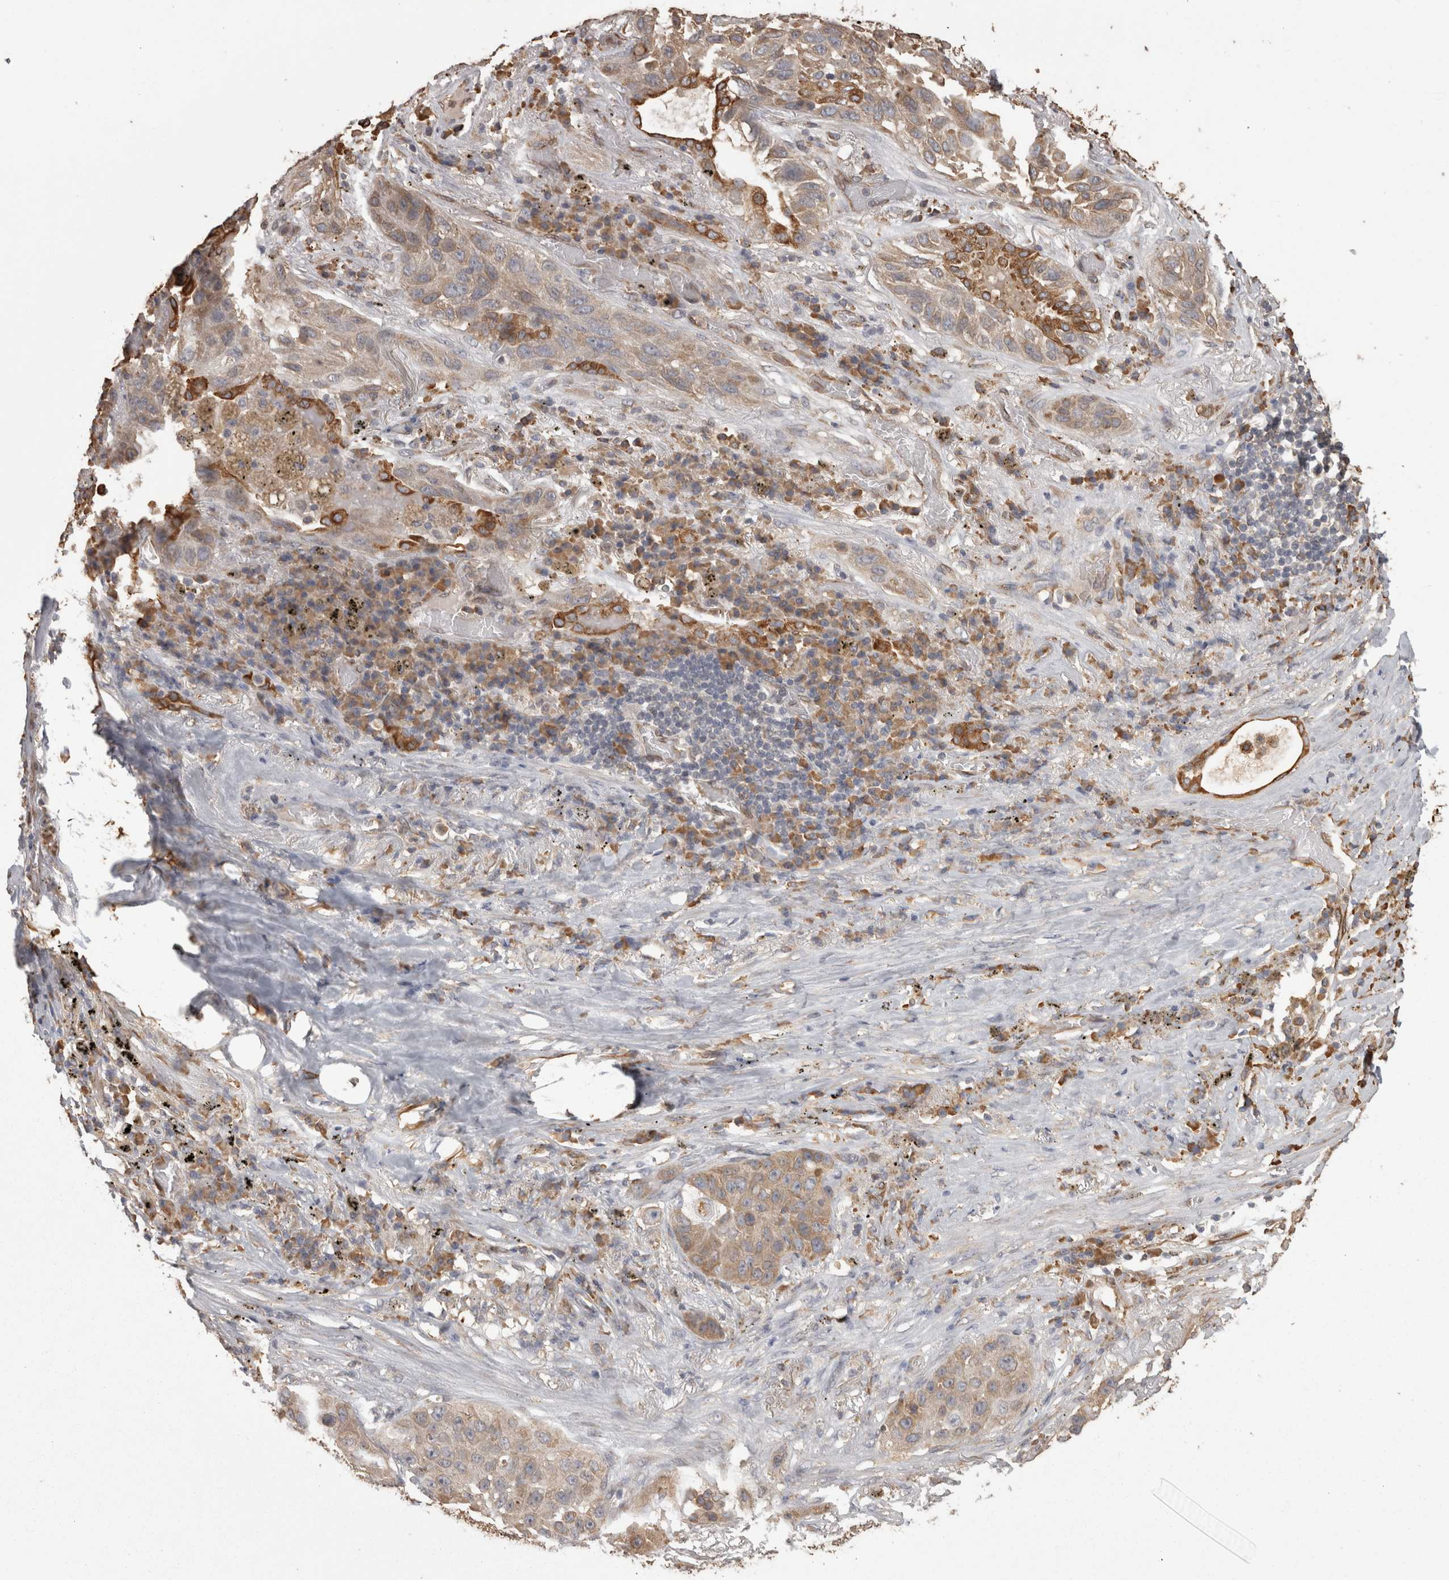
{"staining": {"intensity": "weak", "quantity": ">75%", "location": "cytoplasmic/membranous"}, "tissue": "lung cancer", "cell_type": "Tumor cells", "image_type": "cancer", "snomed": [{"axis": "morphology", "description": "Squamous cell carcinoma, NOS"}, {"axis": "topography", "description": "Lung"}], "caption": "Lung squamous cell carcinoma stained with a protein marker reveals weak staining in tumor cells.", "gene": "PON2", "patient": {"sex": "male", "age": 57}}